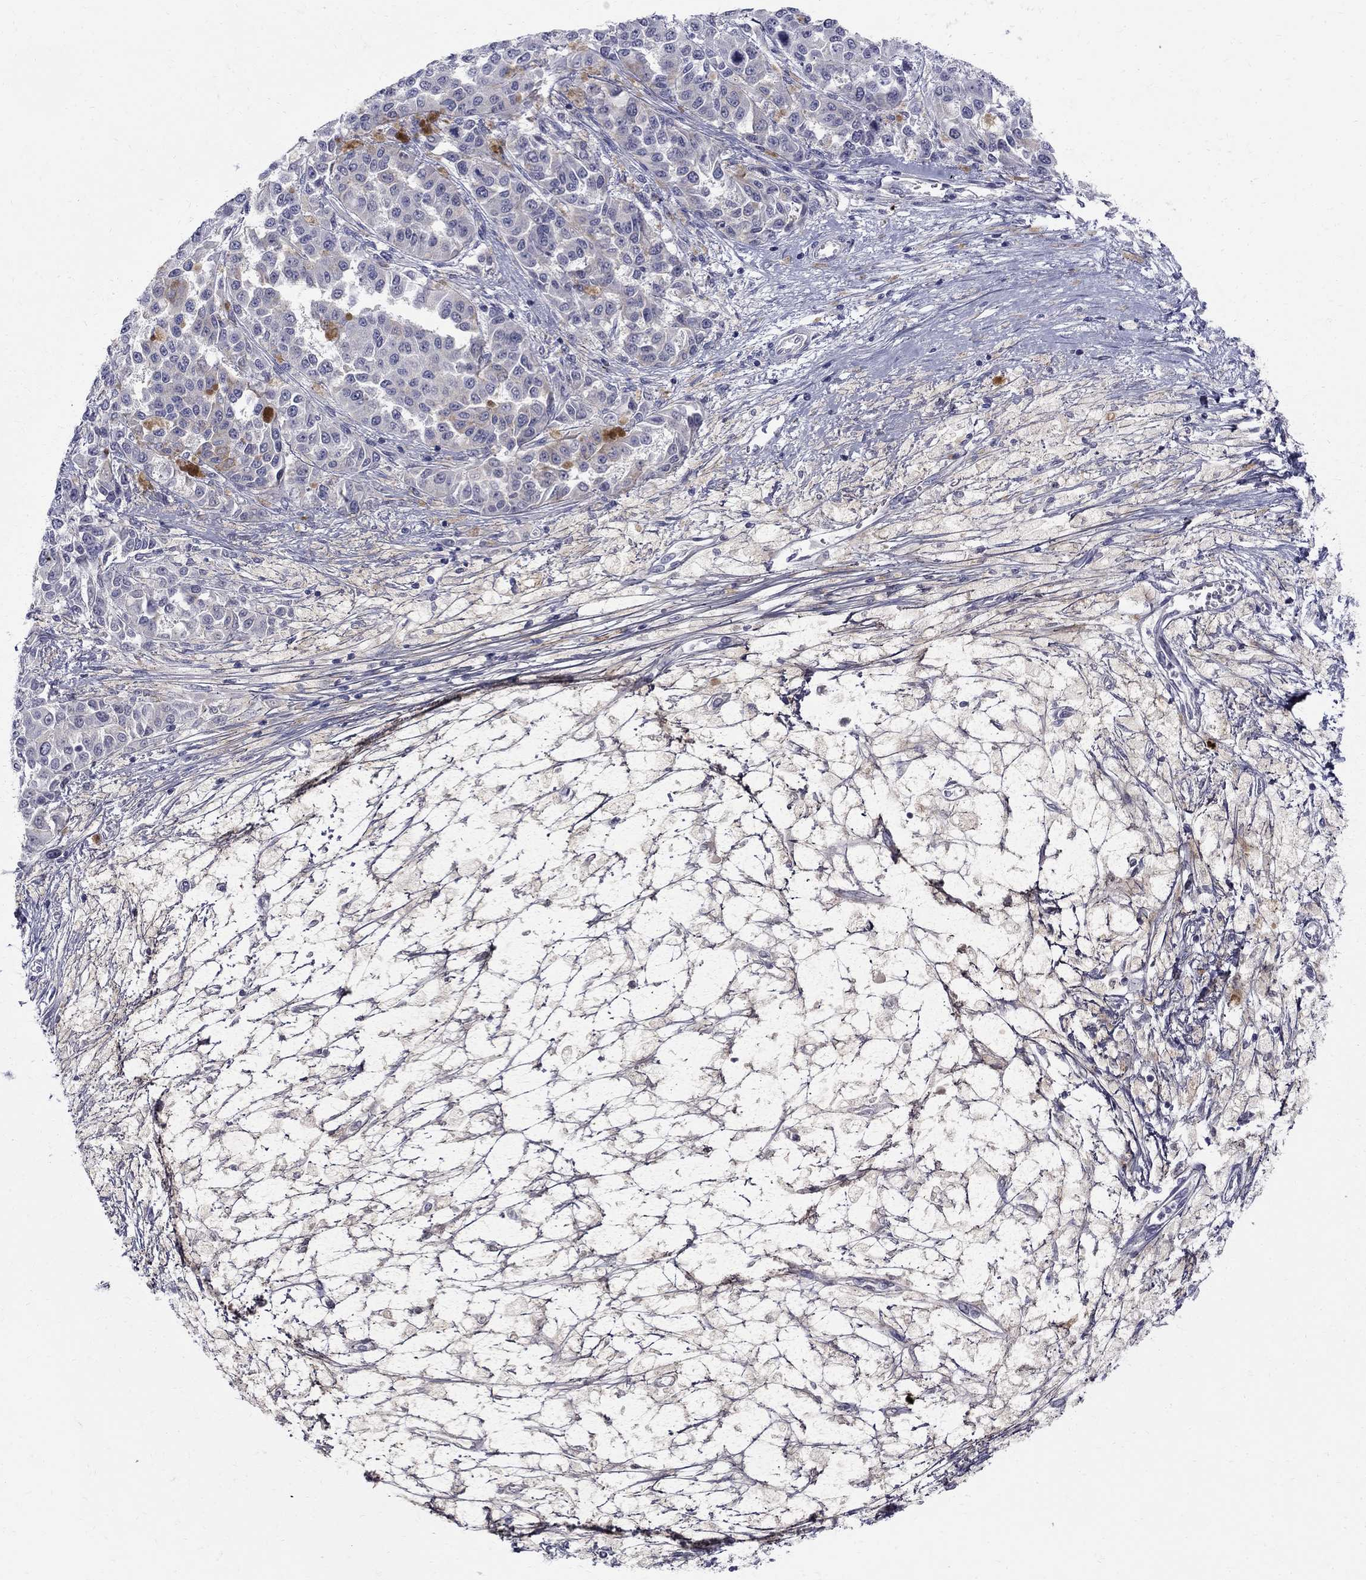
{"staining": {"intensity": "negative", "quantity": "none", "location": "none"}, "tissue": "melanoma", "cell_type": "Tumor cells", "image_type": "cancer", "snomed": [{"axis": "morphology", "description": "Malignant melanoma, NOS"}, {"axis": "topography", "description": "Skin"}], "caption": "A micrograph of human melanoma is negative for staining in tumor cells.", "gene": "TP53TG5", "patient": {"sex": "female", "age": 58}}